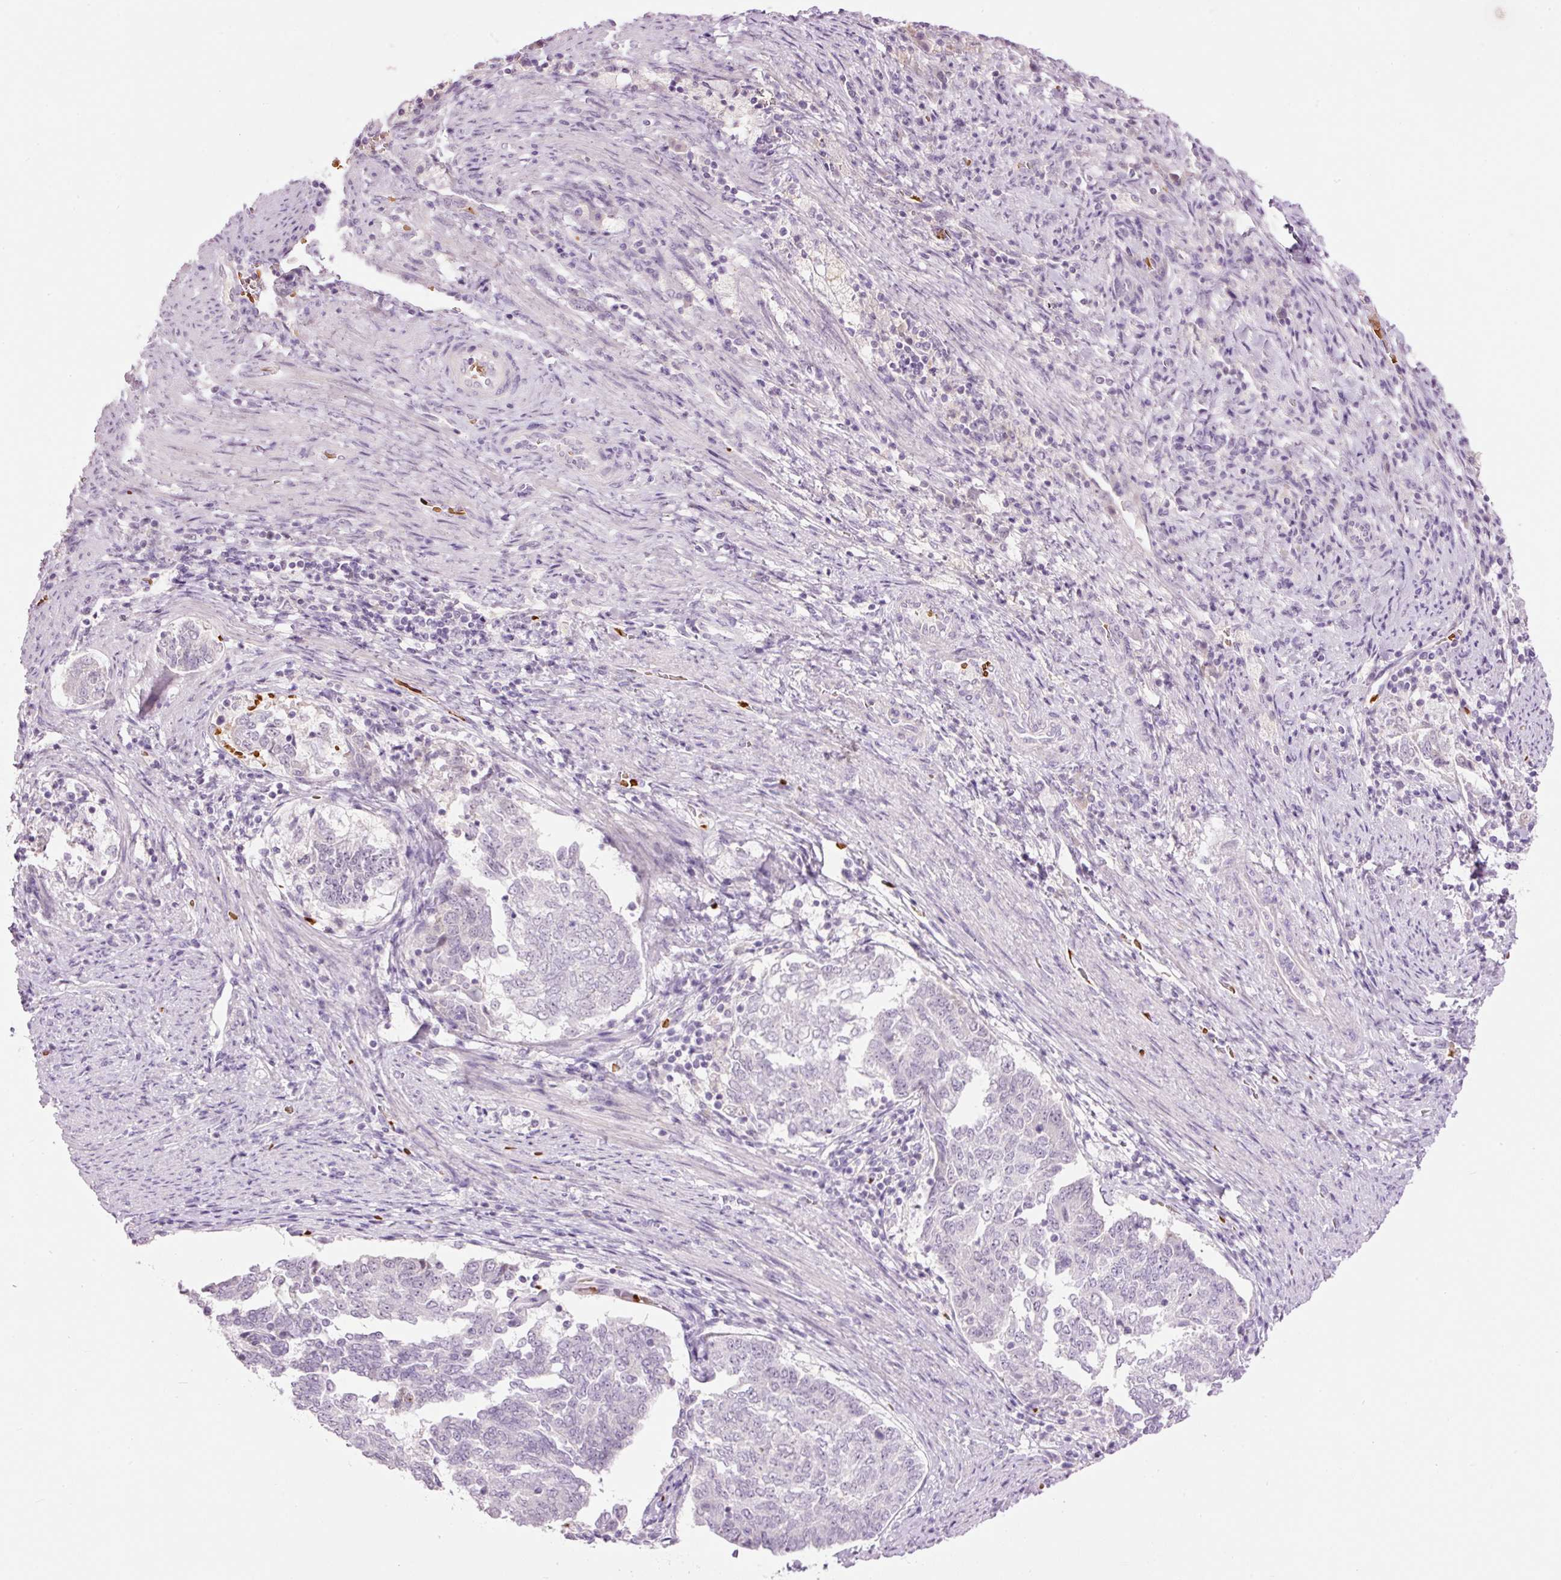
{"staining": {"intensity": "negative", "quantity": "none", "location": "none"}, "tissue": "endometrial cancer", "cell_type": "Tumor cells", "image_type": "cancer", "snomed": [{"axis": "morphology", "description": "Adenocarcinoma, NOS"}, {"axis": "topography", "description": "Endometrium"}], "caption": "Immunohistochemistry (IHC) of human endometrial cancer (adenocarcinoma) shows no staining in tumor cells. (Immunohistochemistry (IHC), brightfield microscopy, high magnification).", "gene": "LY6G6D", "patient": {"sex": "female", "age": 80}}